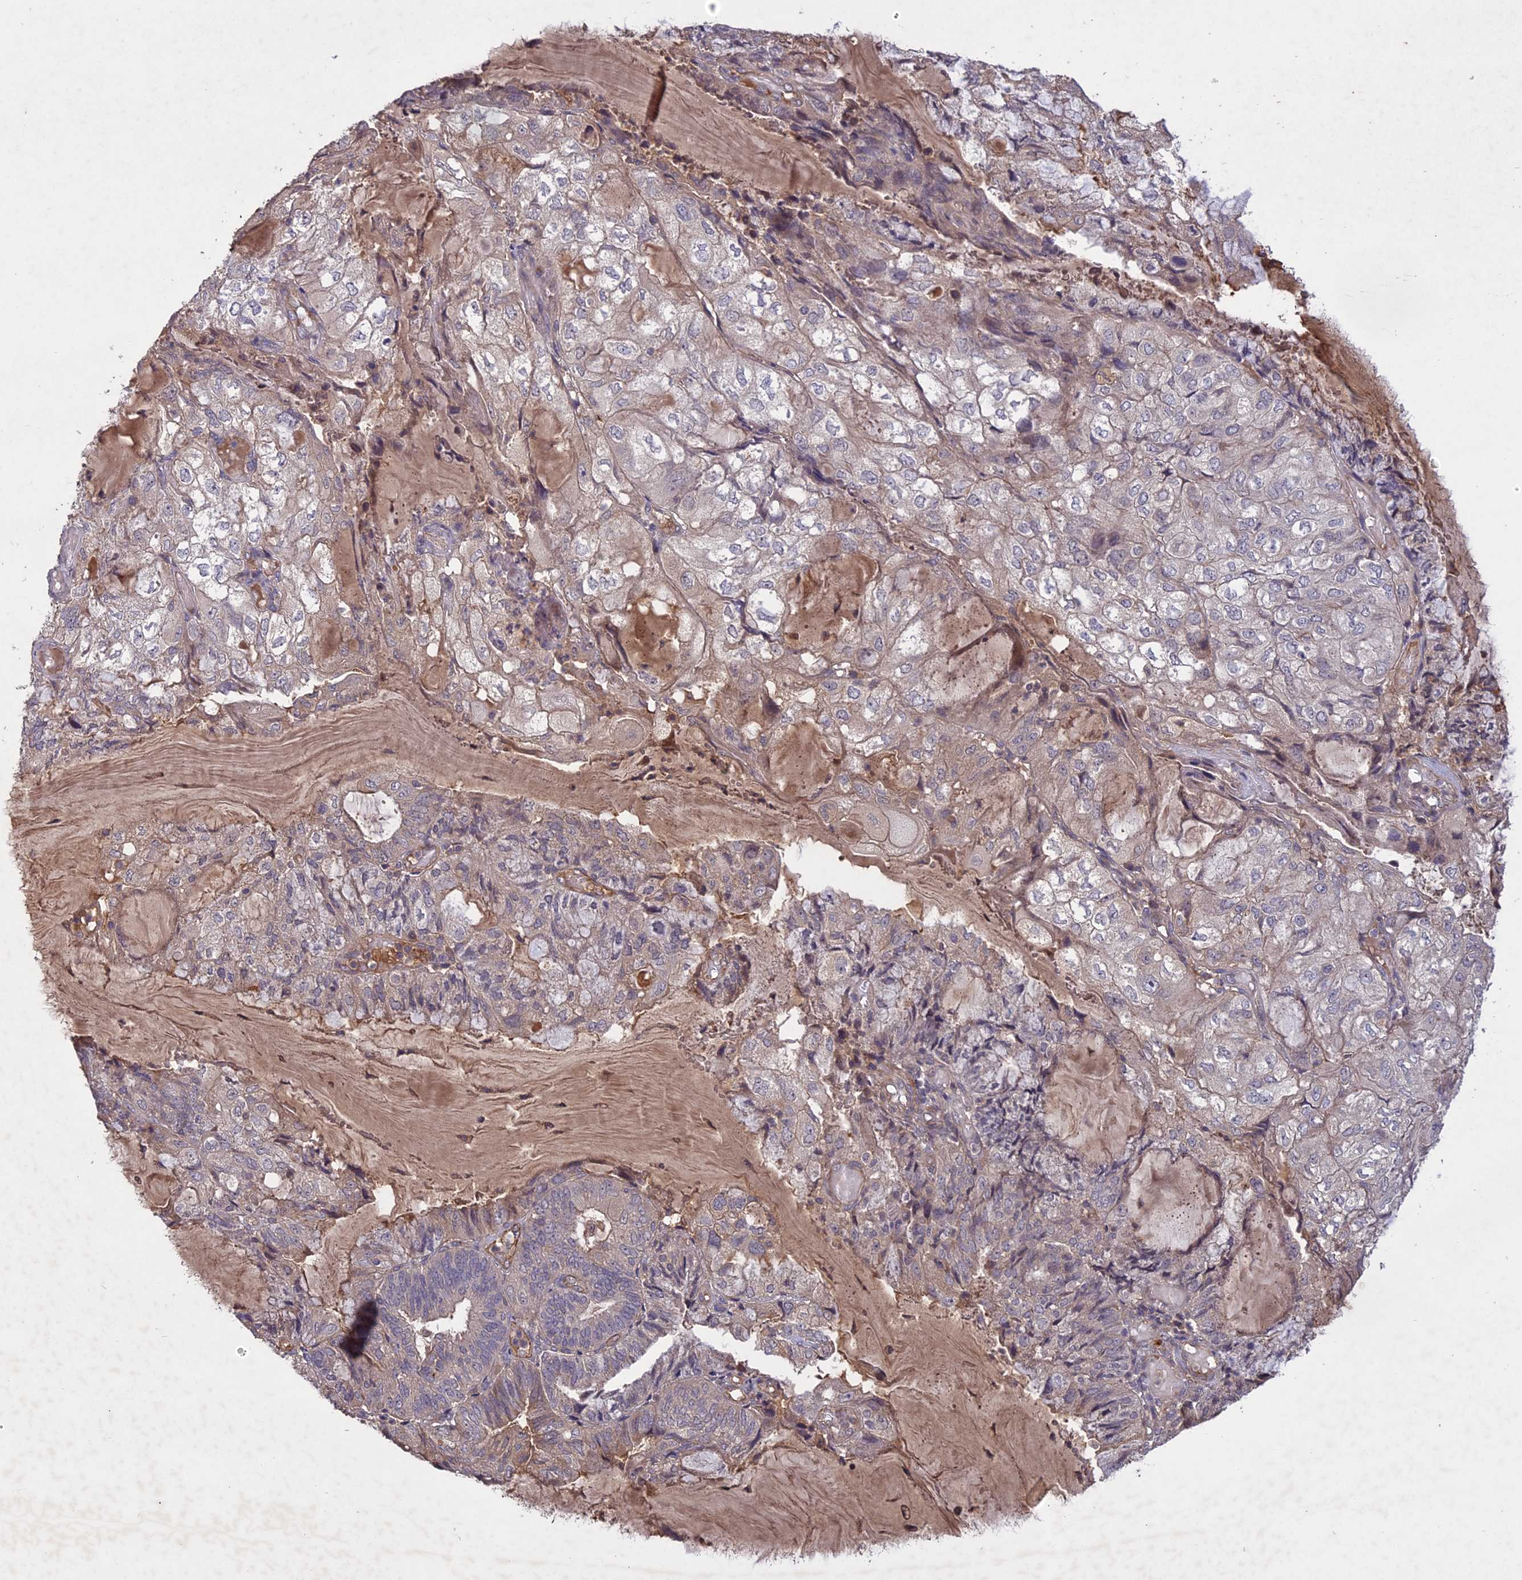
{"staining": {"intensity": "weak", "quantity": "<25%", "location": "cytoplasmic/membranous"}, "tissue": "endometrial cancer", "cell_type": "Tumor cells", "image_type": "cancer", "snomed": [{"axis": "morphology", "description": "Adenocarcinoma, NOS"}, {"axis": "topography", "description": "Endometrium"}], "caption": "Photomicrograph shows no significant protein staining in tumor cells of endometrial cancer (adenocarcinoma). Nuclei are stained in blue.", "gene": "ADO", "patient": {"sex": "female", "age": 81}}